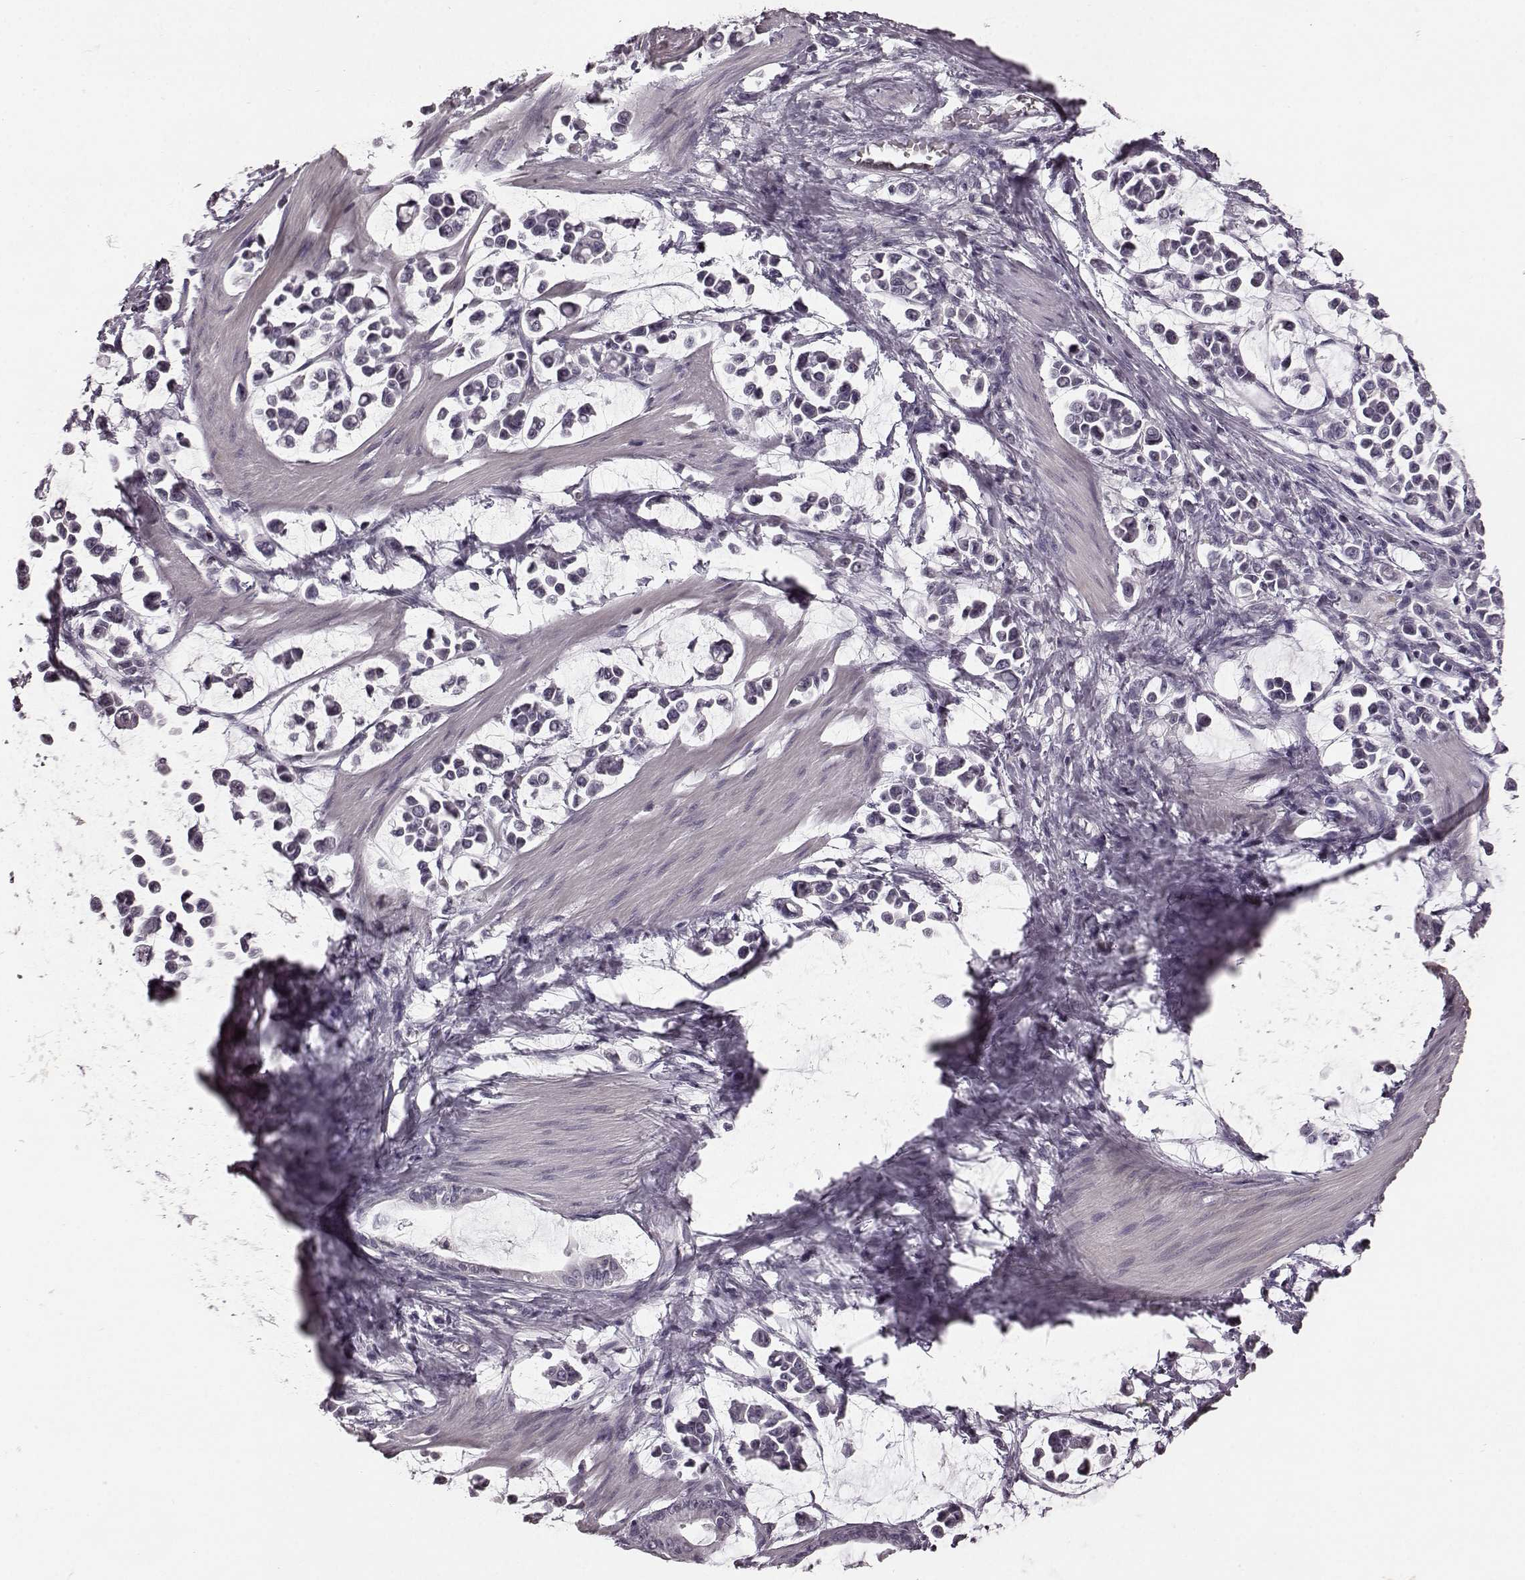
{"staining": {"intensity": "negative", "quantity": "none", "location": "none"}, "tissue": "stomach cancer", "cell_type": "Tumor cells", "image_type": "cancer", "snomed": [{"axis": "morphology", "description": "Adenocarcinoma, NOS"}, {"axis": "topography", "description": "Stomach"}], "caption": "Stomach cancer (adenocarcinoma) was stained to show a protein in brown. There is no significant staining in tumor cells.", "gene": "RIT2", "patient": {"sex": "male", "age": 82}}